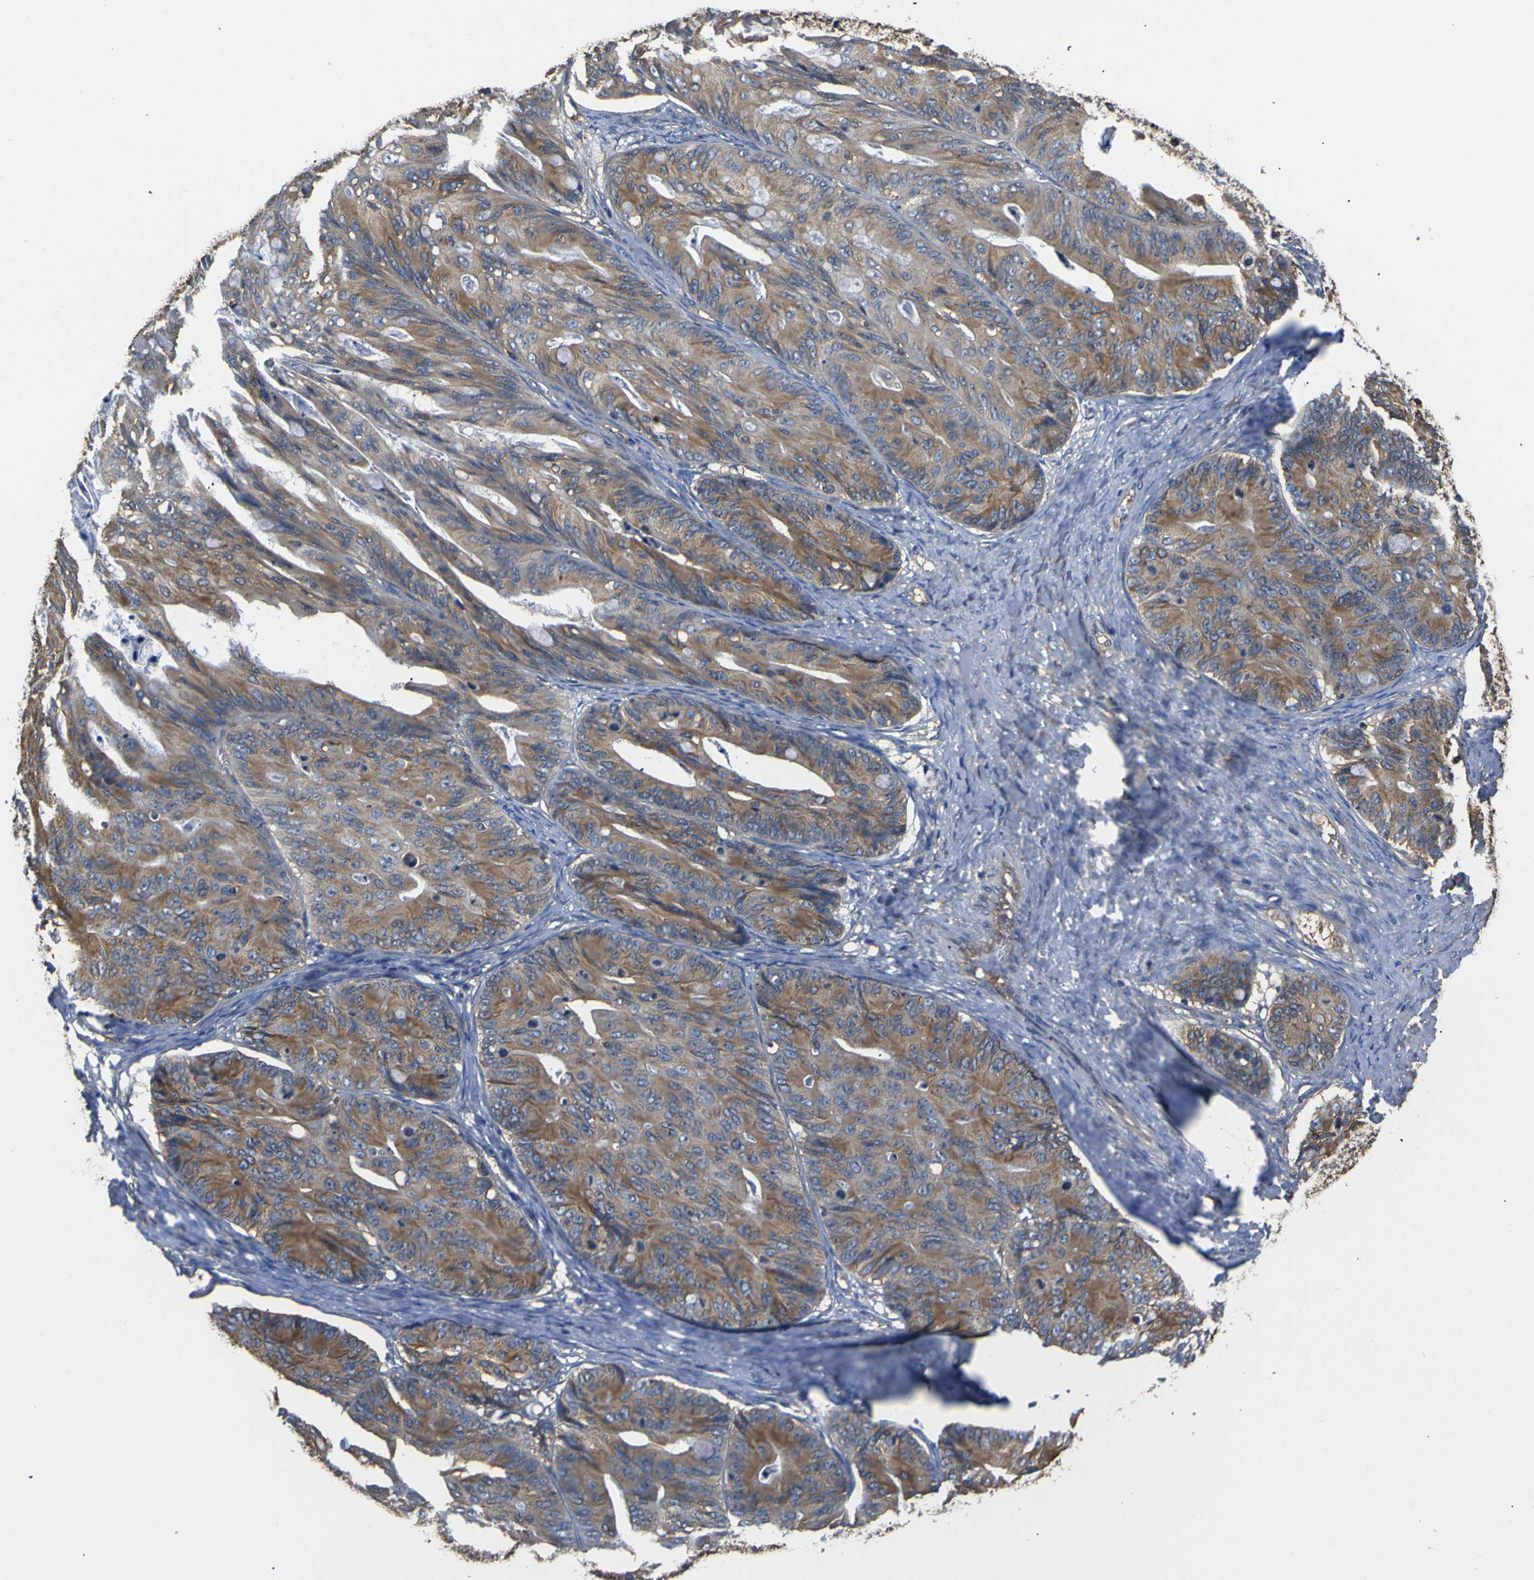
{"staining": {"intensity": "moderate", "quantity": ">75%", "location": "cytoplasmic/membranous"}, "tissue": "ovarian cancer", "cell_type": "Tumor cells", "image_type": "cancer", "snomed": [{"axis": "morphology", "description": "Cystadenocarcinoma, mucinous, NOS"}, {"axis": "topography", "description": "Ovary"}], "caption": "Protein expression by immunohistochemistry exhibits moderate cytoplasmic/membranous staining in about >75% of tumor cells in ovarian cancer (mucinous cystadenocarcinoma). Nuclei are stained in blue.", "gene": "TUBB", "patient": {"sex": "female", "age": 37}}